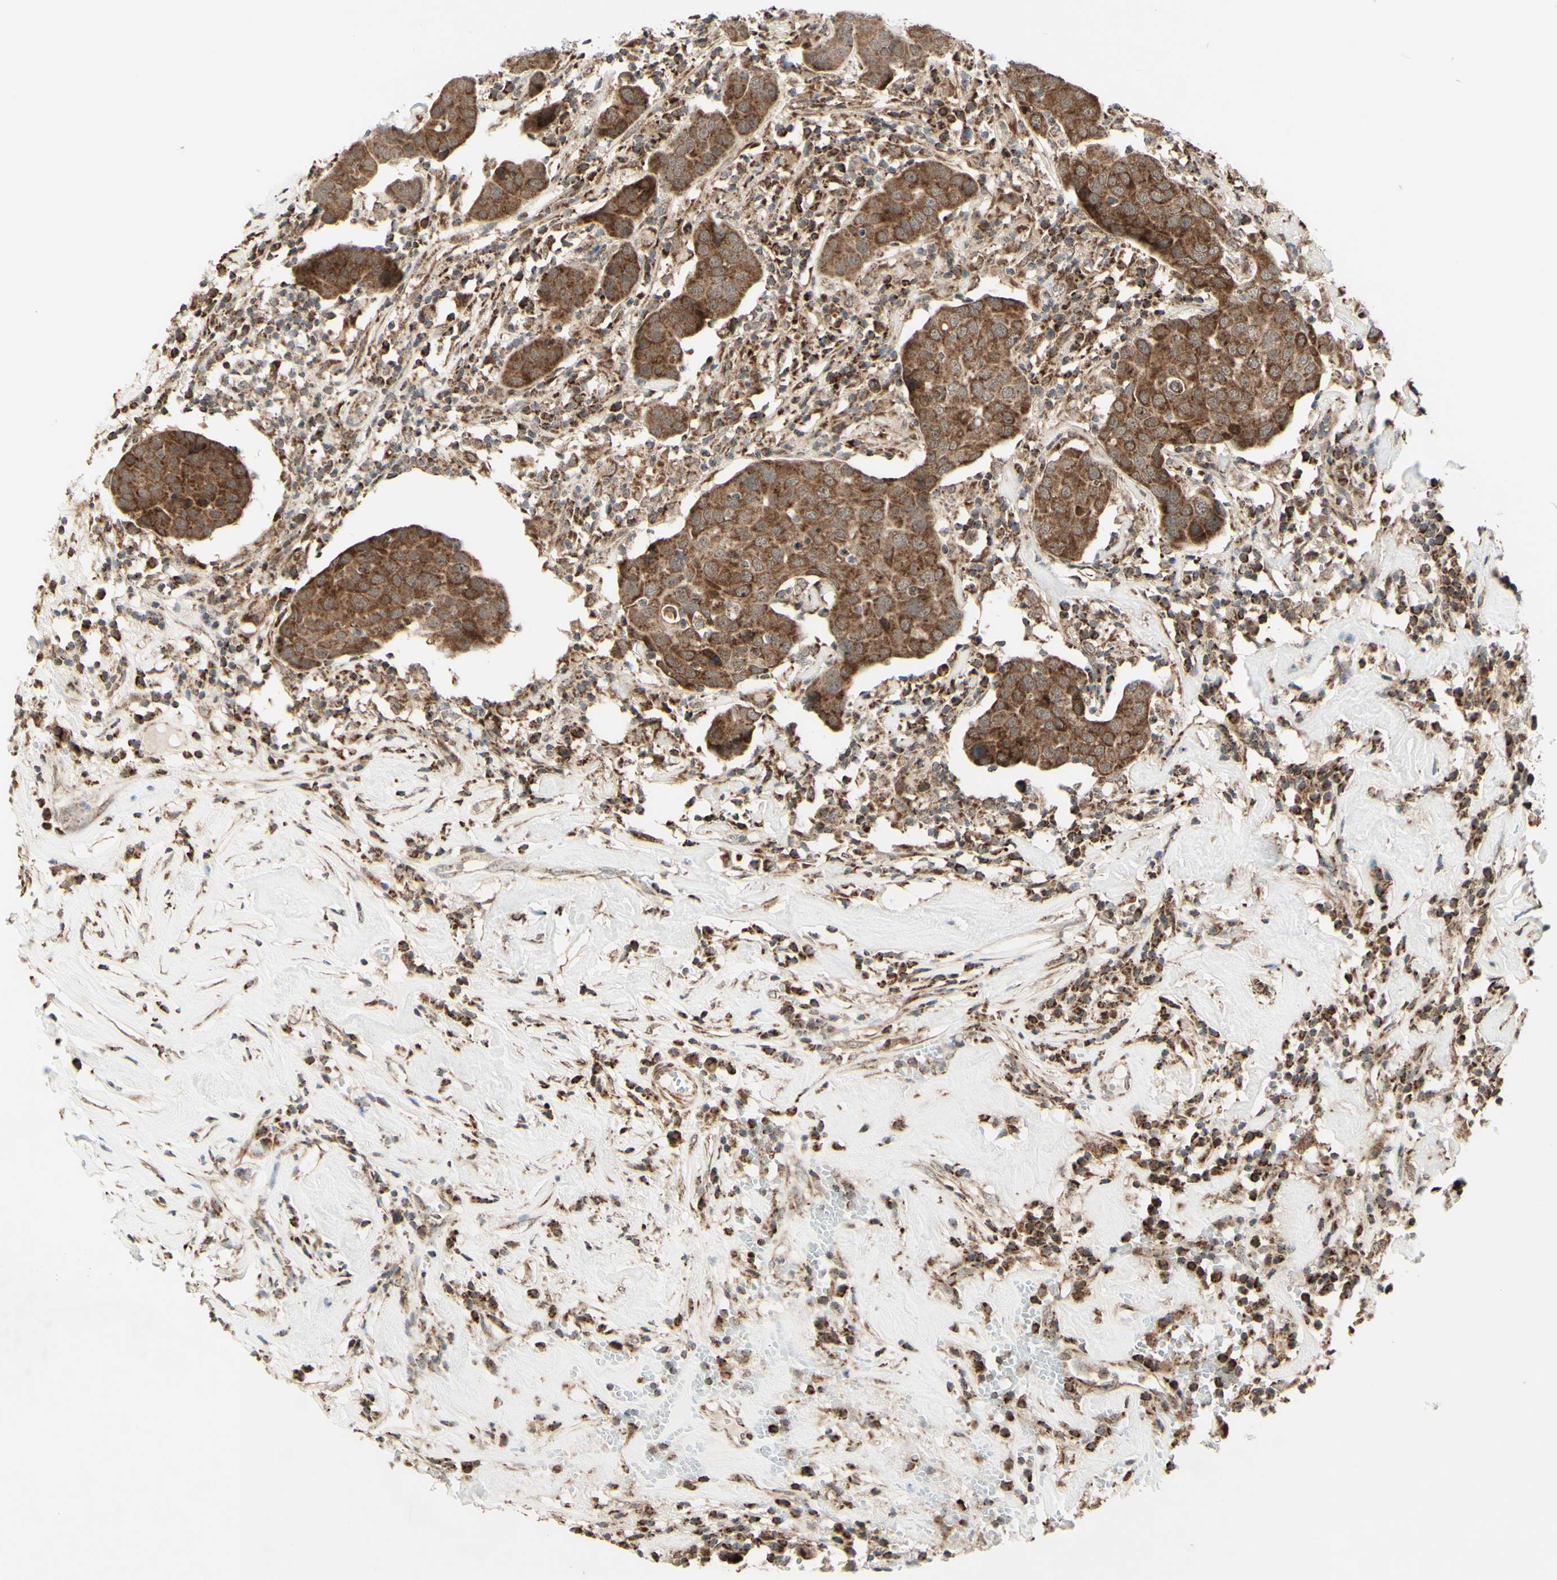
{"staining": {"intensity": "moderate", "quantity": ">75%", "location": "cytoplasmic/membranous"}, "tissue": "head and neck cancer", "cell_type": "Tumor cells", "image_type": "cancer", "snomed": [{"axis": "morphology", "description": "Adenocarcinoma, NOS"}, {"axis": "topography", "description": "Salivary gland"}, {"axis": "topography", "description": "Head-Neck"}], "caption": "Head and neck adenocarcinoma tissue exhibits moderate cytoplasmic/membranous expression in about >75% of tumor cells The protein is shown in brown color, while the nuclei are stained blue.", "gene": "DHRS3", "patient": {"sex": "female", "age": 65}}